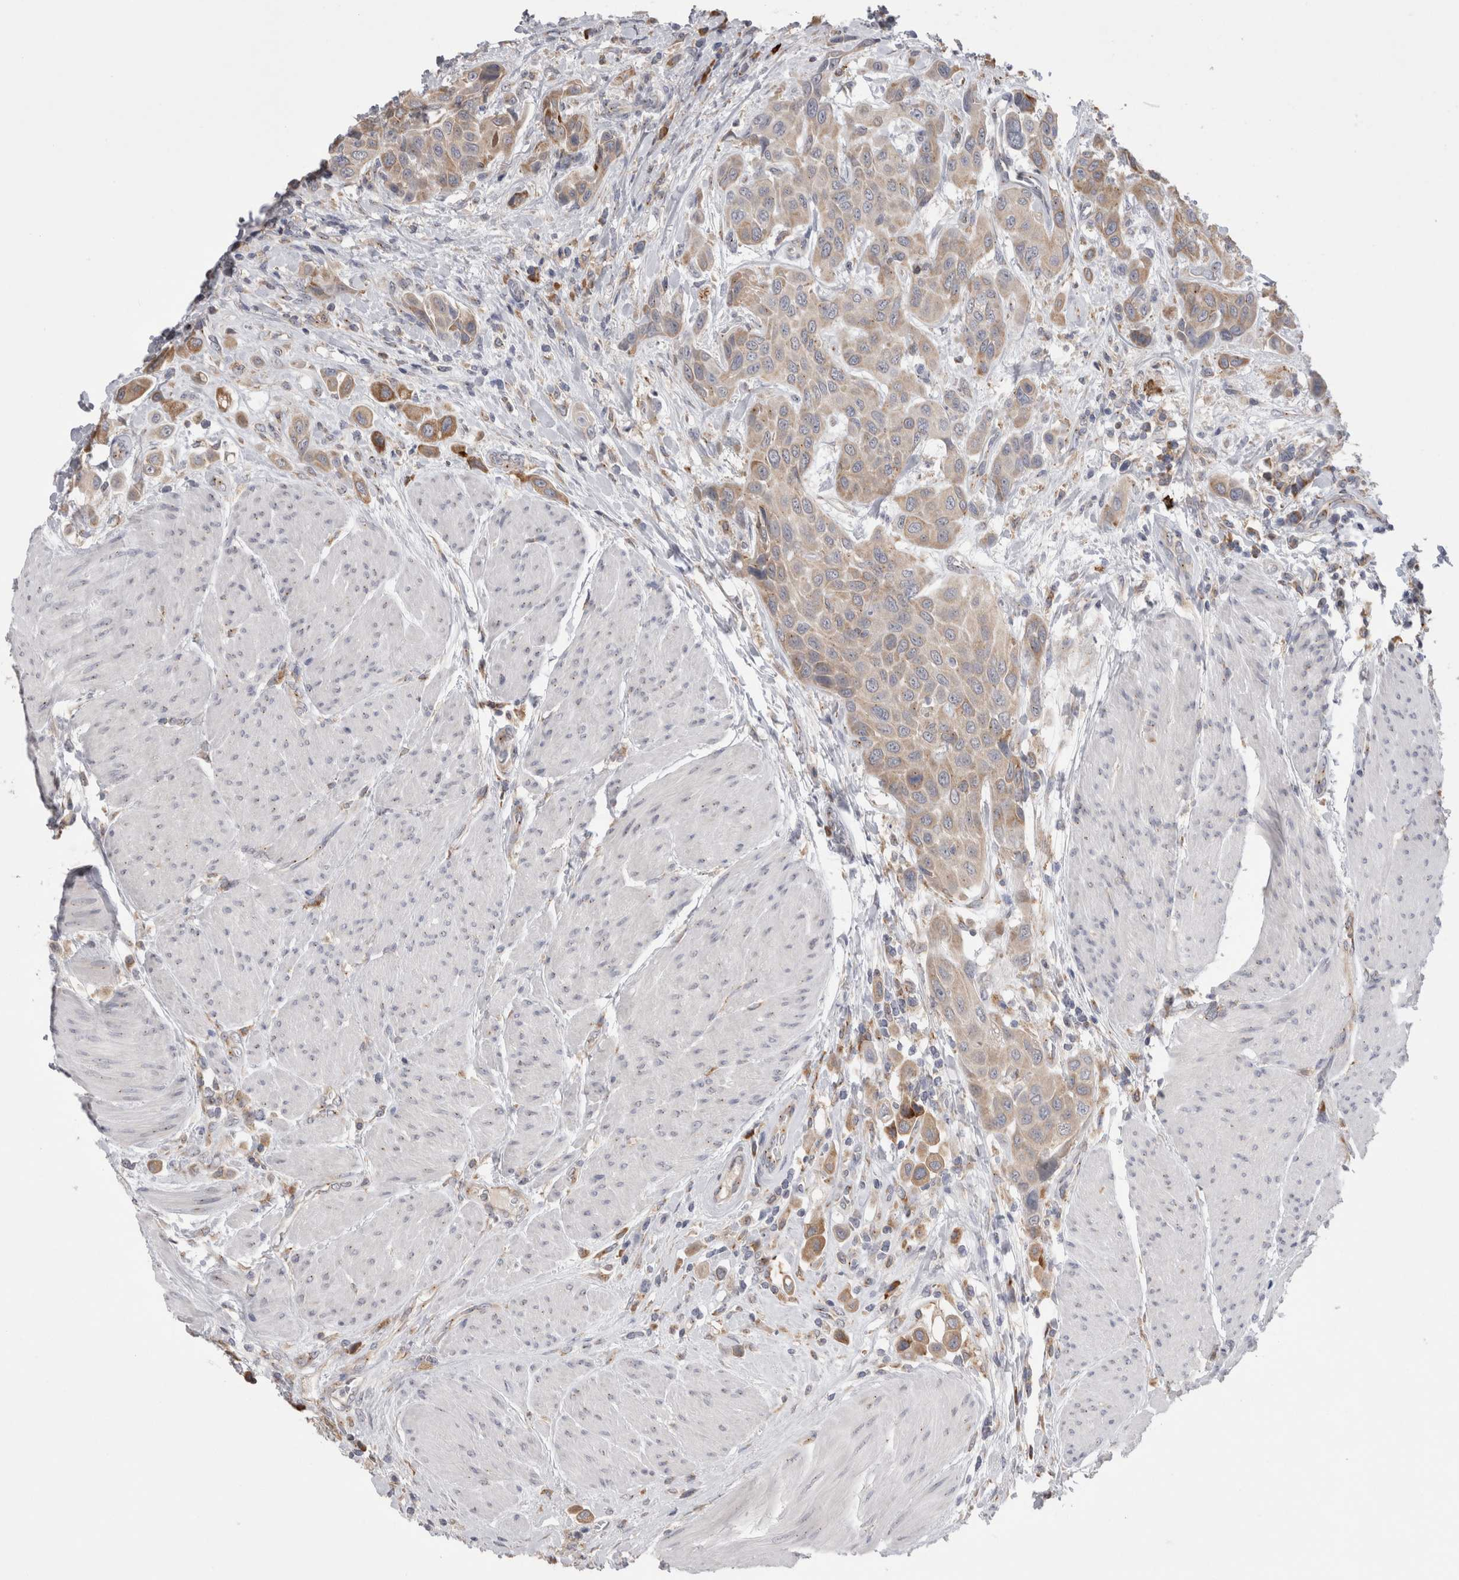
{"staining": {"intensity": "moderate", "quantity": "<25%", "location": "cytoplasmic/membranous"}, "tissue": "urothelial cancer", "cell_type": "Tumor cells", "image_type": "cancer", "snomed": [{"axis": "morphology", "description": "Urothelial carcinoma, High grade"}, {"axis": "topography", "description": "Urinary bladder"}], "caption": "DAB immunohistochemical staining of human urothelial cancer reveals moderate cytoplasmic/membranous protein staining in about <25% of tumor cells.", "gene": "ZNF341", "patient": {"sex": "male", "age": 50}}